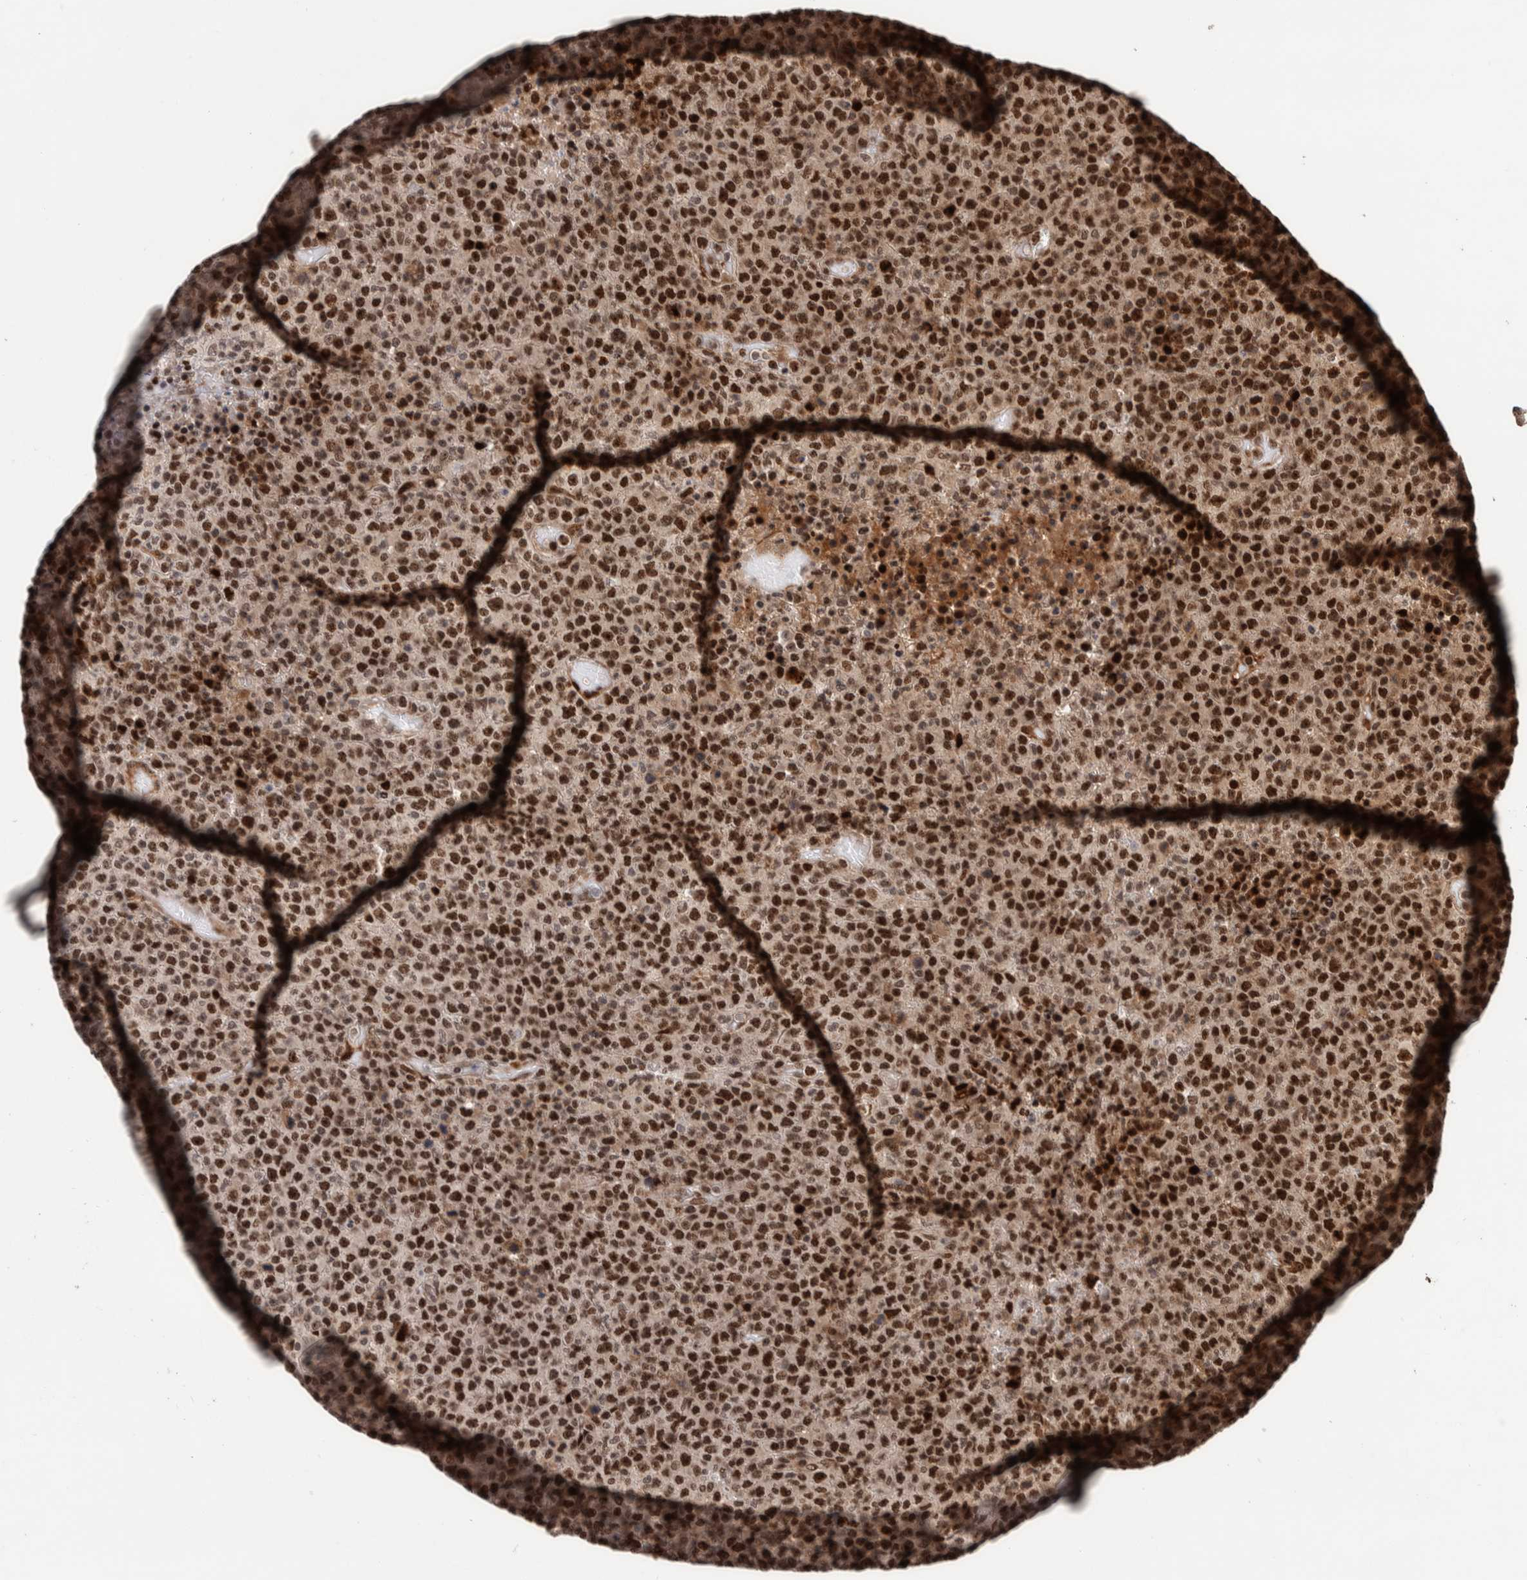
{"staining": {"intensity": "moderate", "quantity": ">75%", "location": "nuclear"}, "tissue": "lymphoma", "cell_type": "Tumor cells", "image_type": "cancer", "snomed": [{"axis": "morphology", "description": "Malignant lymphoma, non-Hodgkin's type, High grade"}, {"axis": "topography", "description": "Lymph node"}], "caption": "A medium amount of moderate nuclear positivity is present in approximately >75% of tumor cells in lymphoma tissue.", "gene": "CHD4", "patient": {"sex": "male", "age": 13}}